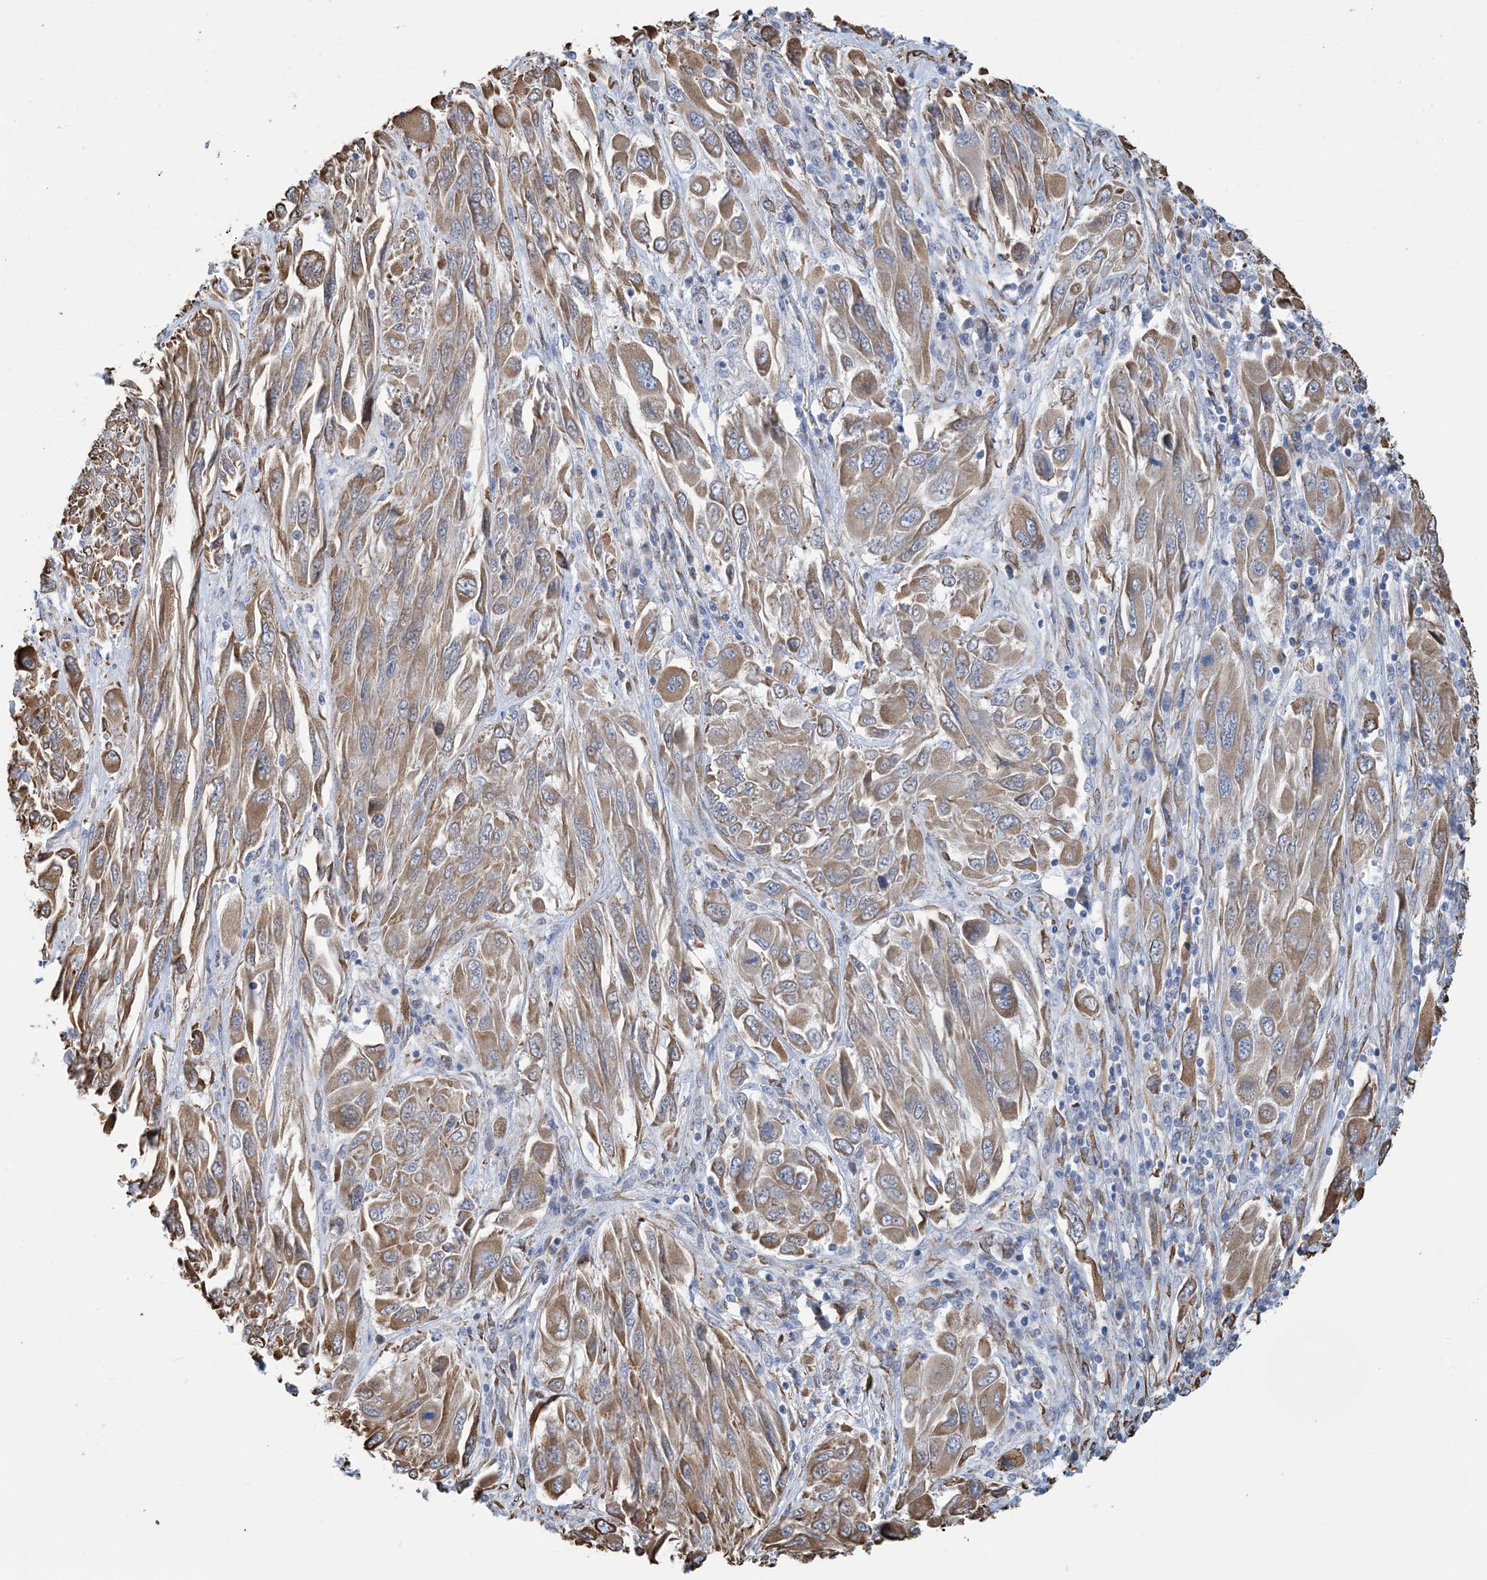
{"staining": {"intensity": "moderate", "quantity": ">75%", "location": "cytoplasmic/membranous"}, "tissue": "melanoma", "cell_type": "Tumor cells", "image_type": "cancer", "snomed": [{"axis": "morphology", "description": "Malignant melanoma, NOS"}, {"axis": "topography", "description": "Skin"}], "caption": "A brown stain labels moderate cytoplasmic/membranous expression of a protein in human melanoma tumor cells.", "gene": "CCDC14", "patient": {"sex": "female", "age": 91}}